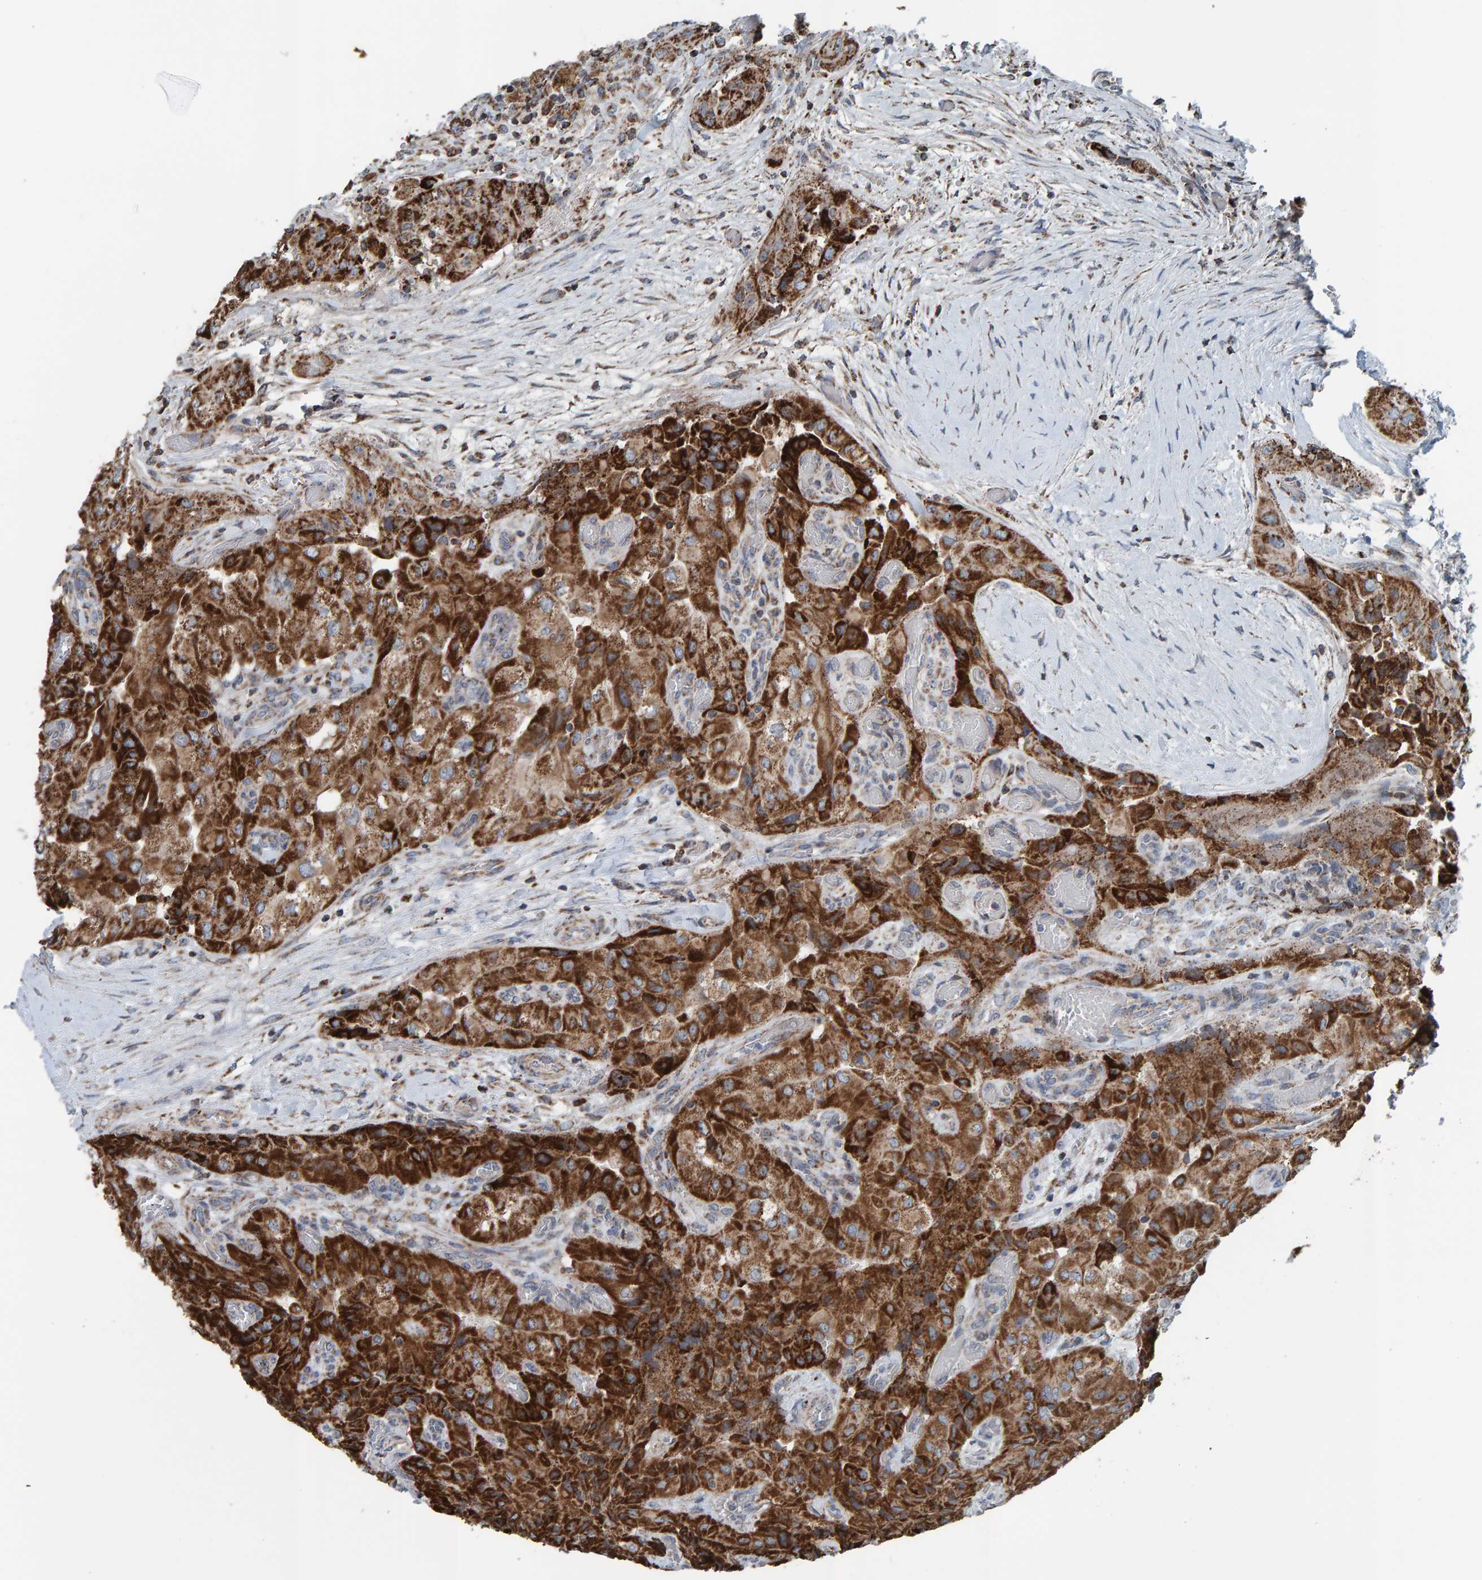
{"staining": {"intensity": "strong", "quantity": ">75%", "location": "cytoplasmic/membranous"}, "tissue": "thyroid cancer", "cell_type": "Tumor cells", "image_type": "cancer", "snomed": [{"axis": "morphology", "description": "Papillary adenocarcinoma, NOS"}, {"axis": "topography", "description": "Thyroid gland"}], "caption": "A histopathology image of human thyroid cancer stained for a protein shows strong cytoplasmic/membranous brown staining in tumor cells.", "gene": "ZNF48", "patient": {"sex": "female", "age": 59}}